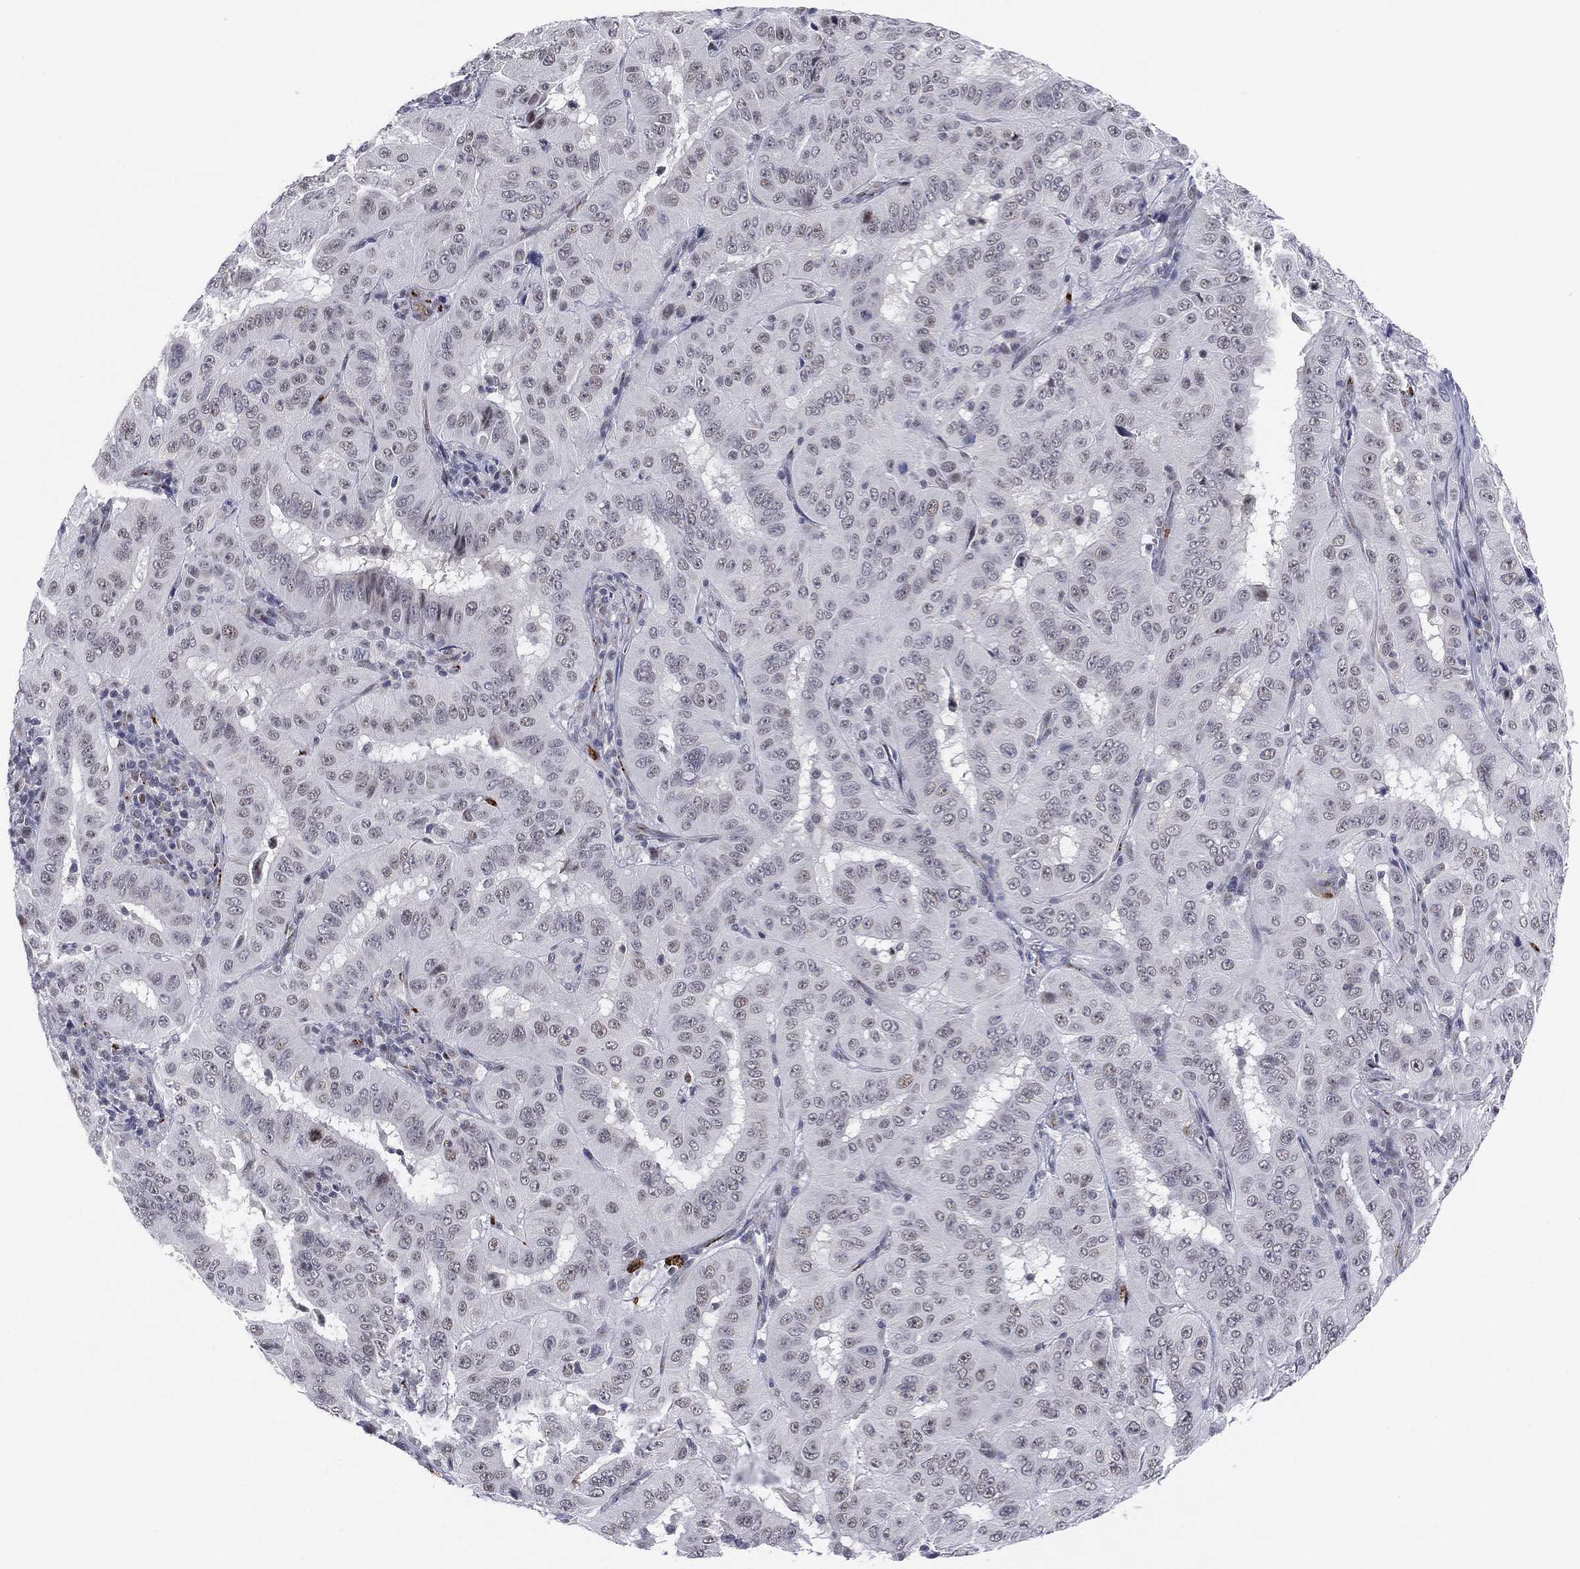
{"staining": {"intensity": "negative", "quantity": "none", "location": "none"}, "tissue": "pancreatic cancer", "cell_type": "Tumor cells", "image_type": "cancer", "snomed": [{"axis": "morphology", "description": "Adenocarcinoma, NOS"}, {"axis": "topography", "description": "Pancreas"}], "caption": "Human adenocarcinoma (pancreatic) stained for a protein using IHC displays no expression in tumor cells.", "gene": "CD177", "patient": {"sex": "male", "age": 63}}